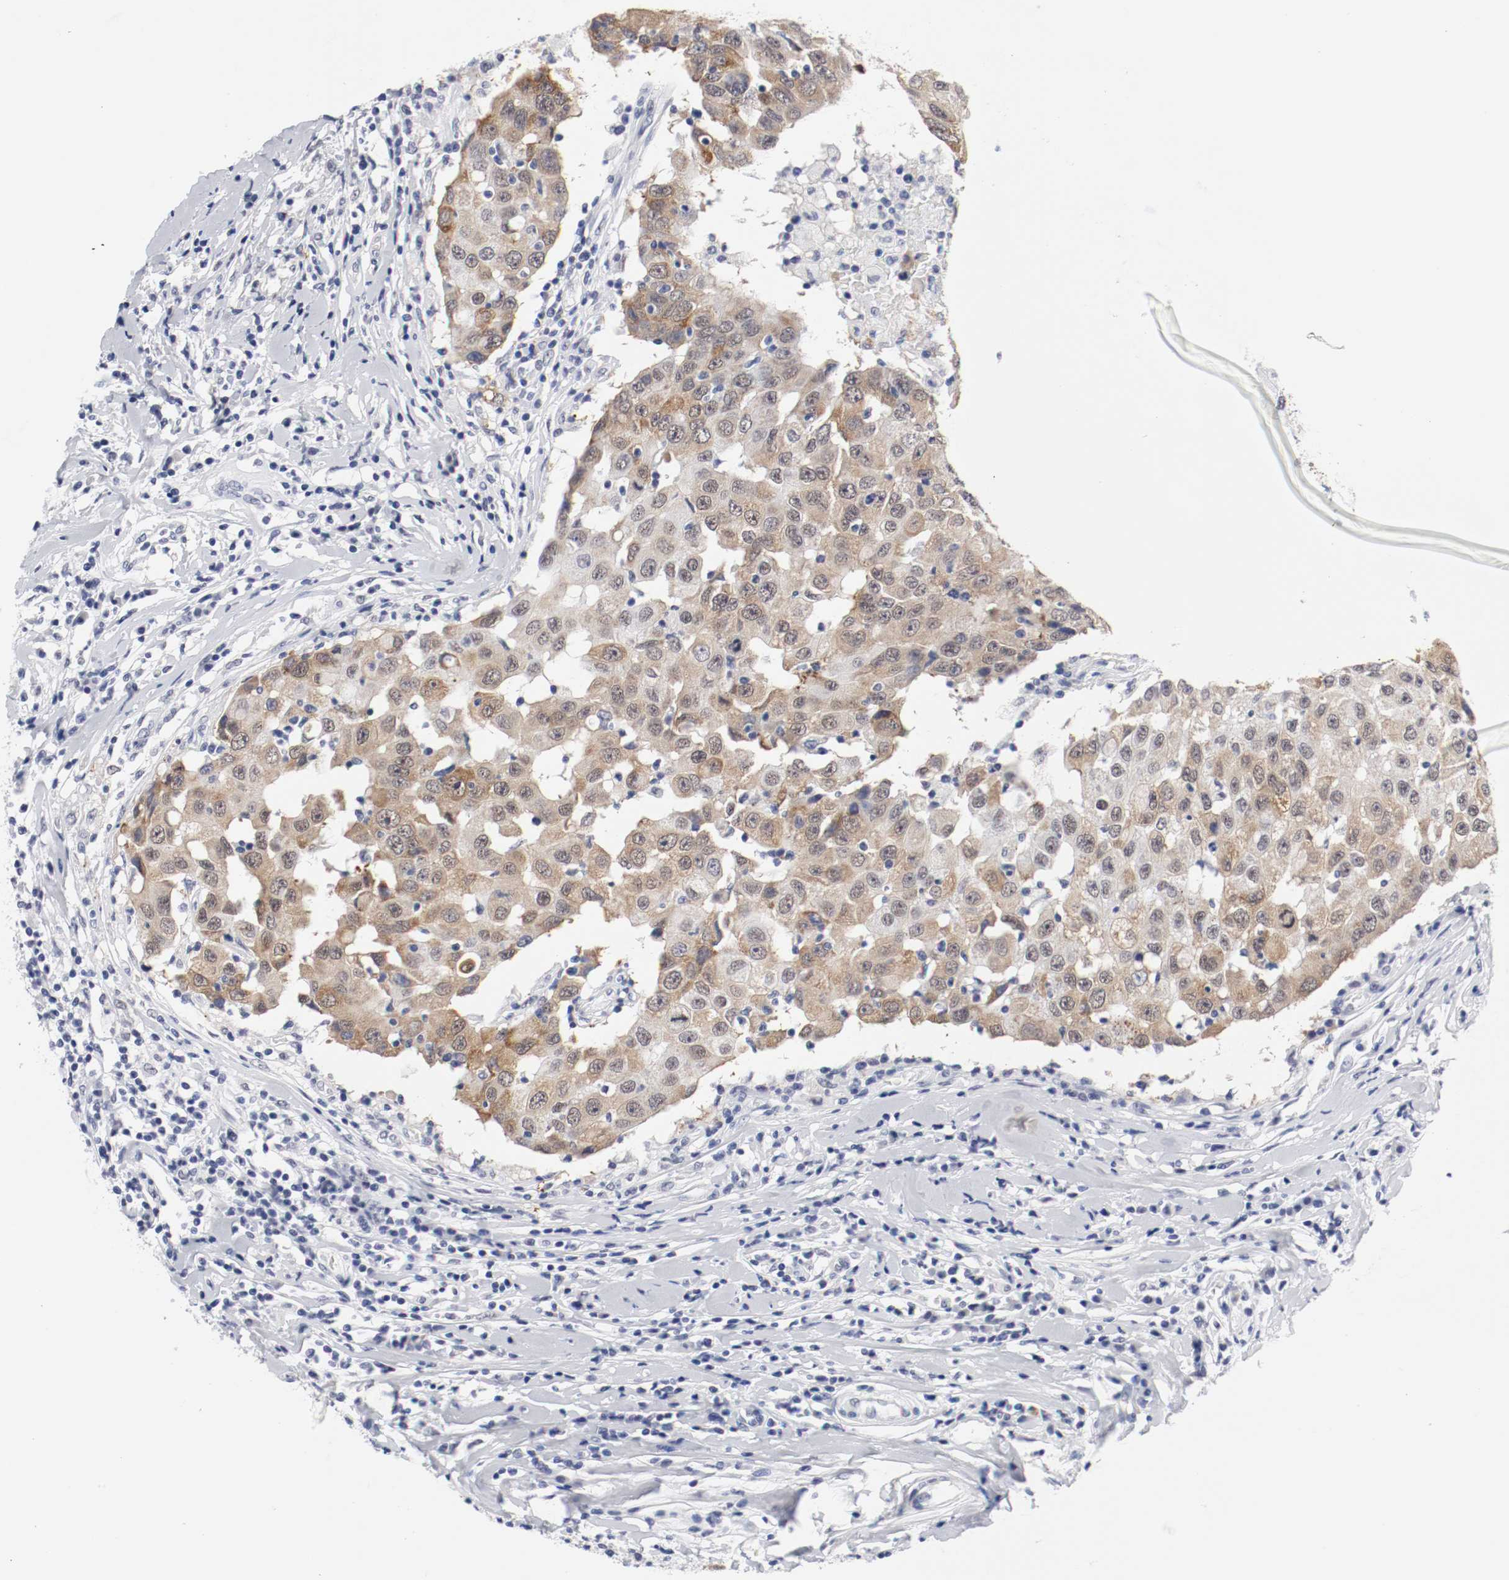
{"staining": {"intensity": "moderate", "quantity": ">75%", "location": "cytoplasmic/membranous"}, "tissue": "breast cancer", "cell_type": "Tumor cells", "image_type": "cancer", "snomed": [{"axis": "morphology", "description": "Duct carcinoma"}, {"axis": "topography", "description": "Breast"}], "caption": "Invasive ductal carcinoma (breast) stained for a protein exhibits moderate cytoplasmic/membranous positivity in tumor cells.", "gene": "GRHL2", "patient": {"sex": "female", "age": 27}}